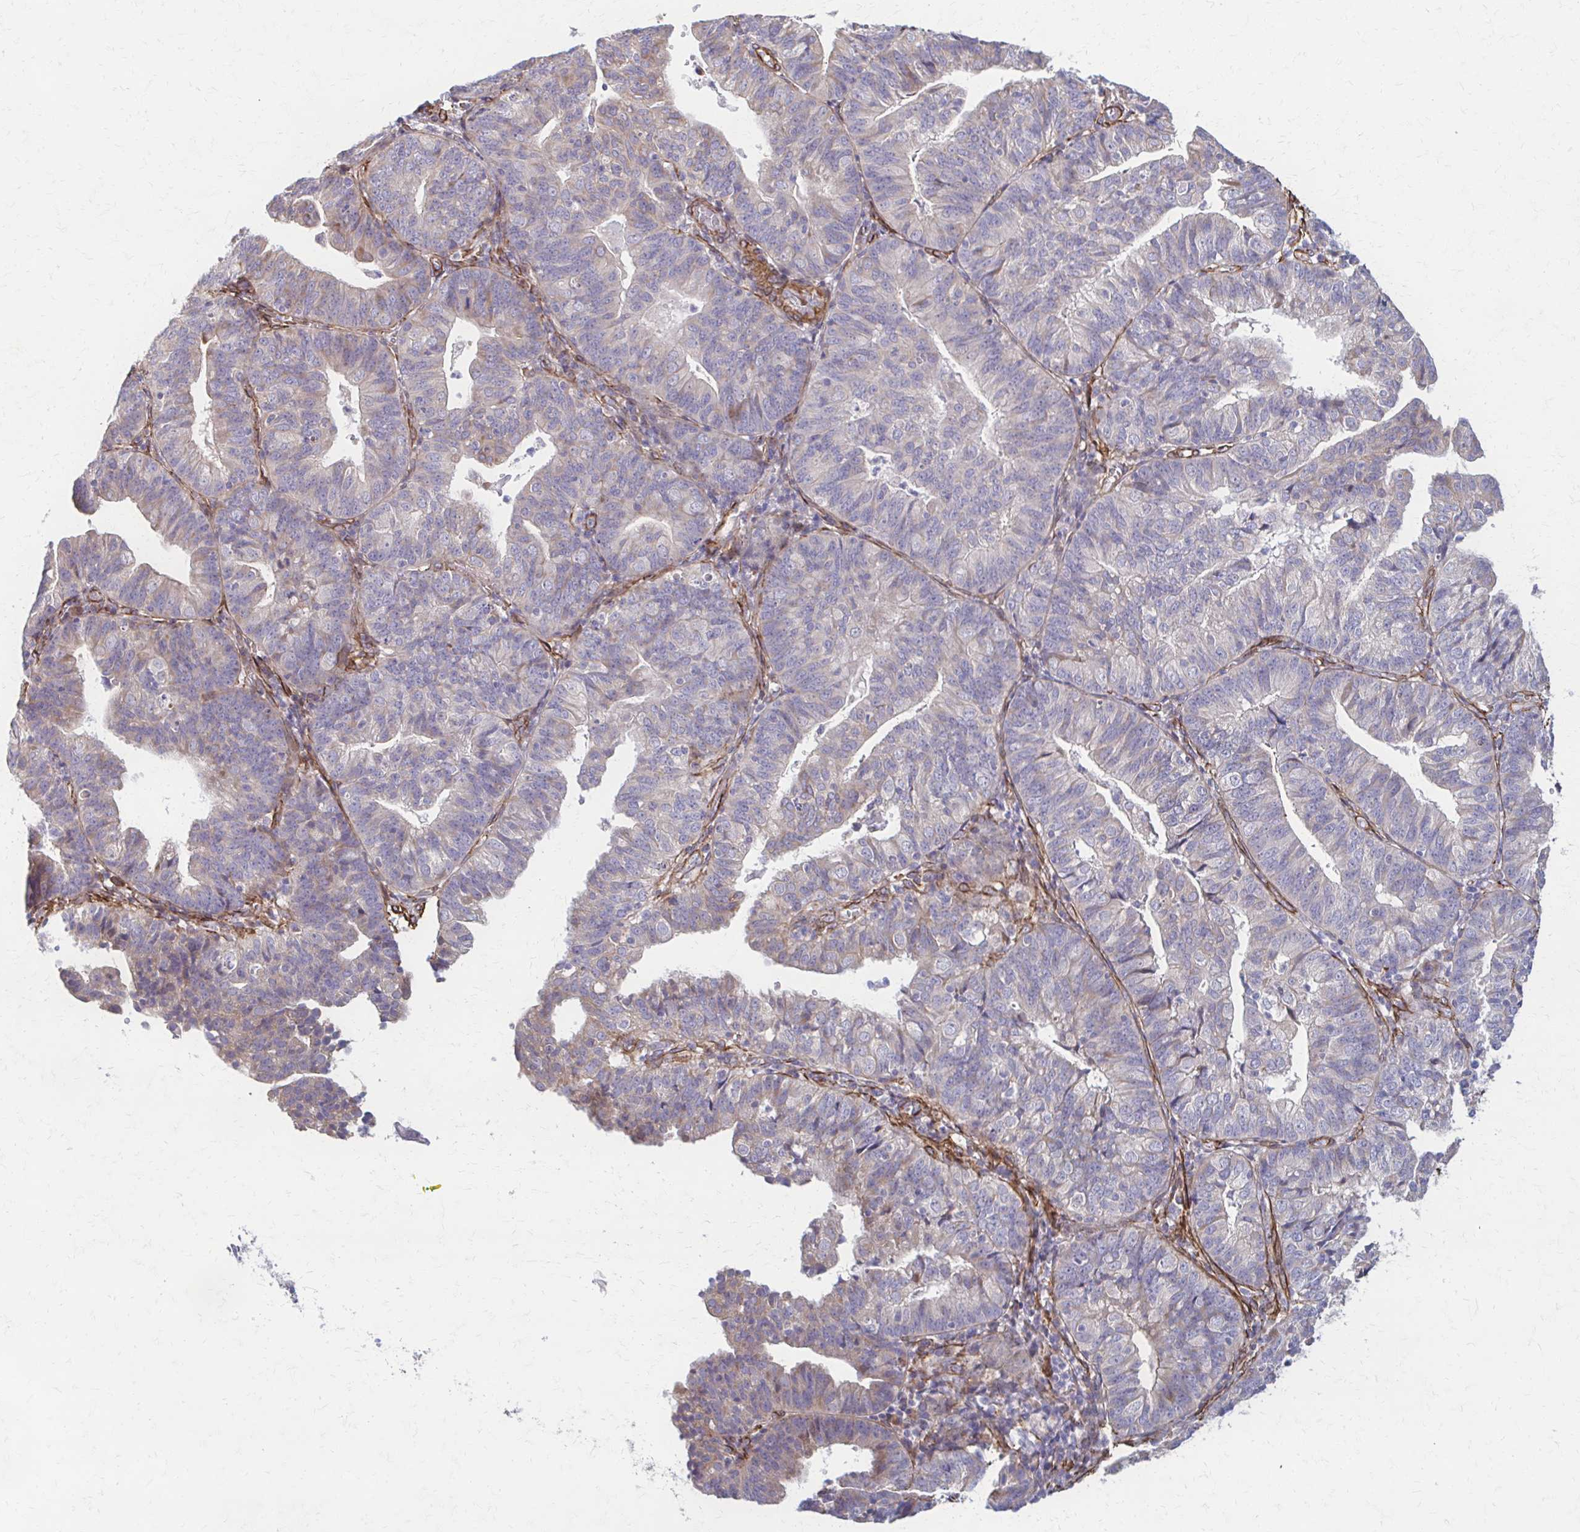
{"staining": {"intensity": "negative", "quantity": "none", "location": "none"}, "tissue": "endometrial cancer", "cell_type": "Tumor cells", "image_type": "cancer", "snomed": [{"axis": "morphology", "description": "Adenocarcinoma, NOS"}, {"axis": "topography", "description": "Endometrium"}], "caption": "There is no significant positivity in tumor cells of endometrial adenocarcinoma.", "gene": "TIMMDC1", "patient": {"sex": "female", "age": 56}}